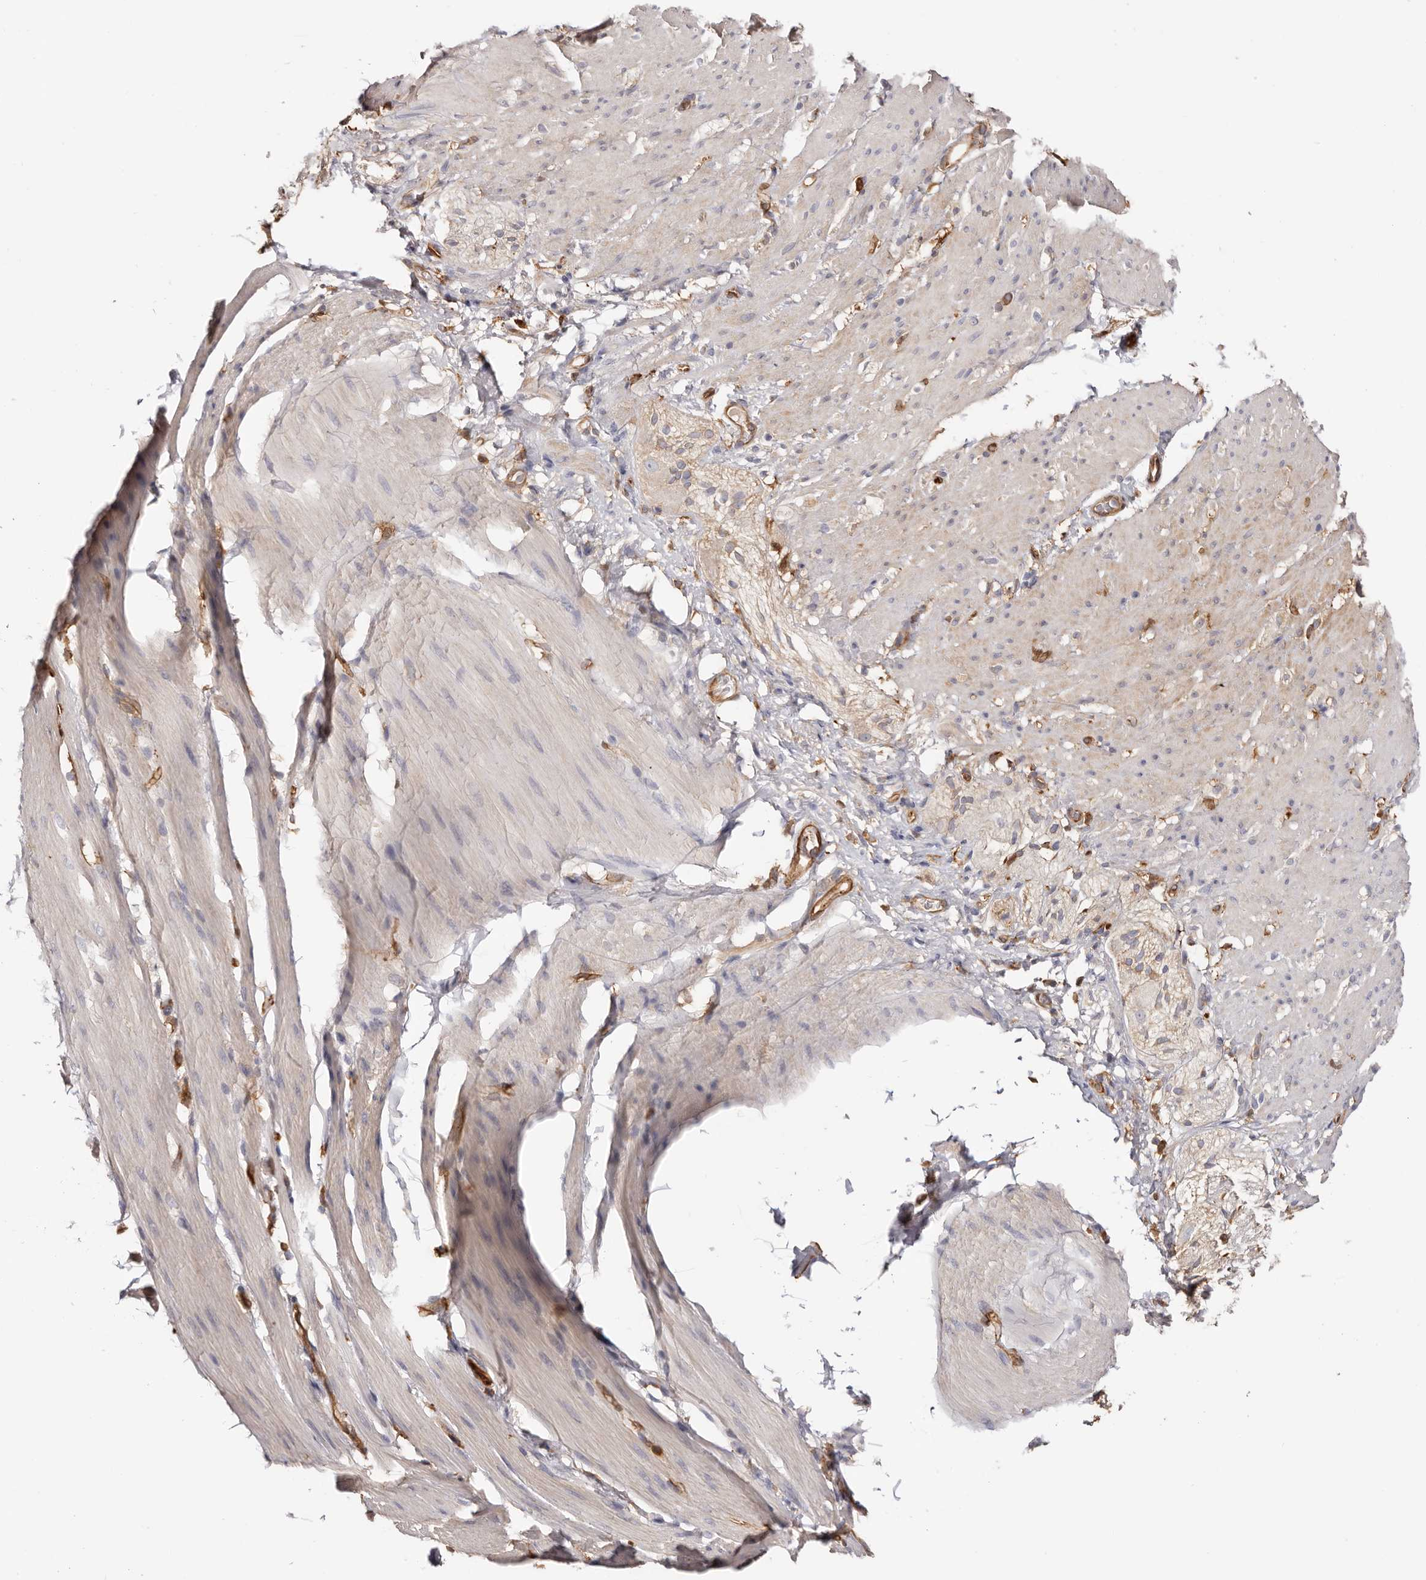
{"staining": {"intensity": "weak", "quantity": "<25%", "location": "cytoplasmic/membranous"}, "tissue": "smooth muscle", "cell_type": "Smooth muscle cells", "image_type": "normal", "snomed": [{"axis": "morphology", "description": "Normal tissue, NOS"}, {"axis": "topography", "description": "Smooth muscle"}, {"axis": "topography", "description": "Small intestine"}], "caption": "DAB immunohistochemical staining of benign human smooth muscle displays no significant positivity in smooth muscle cells. (Stains: DAB (3,3'-diaminobenzidine) IHC with hematoxylin counter stain, Microscopy: brightfield microscopy at high magnification).", "gene": "LAP3", "patient": {"sex": "female", "age": 84}}